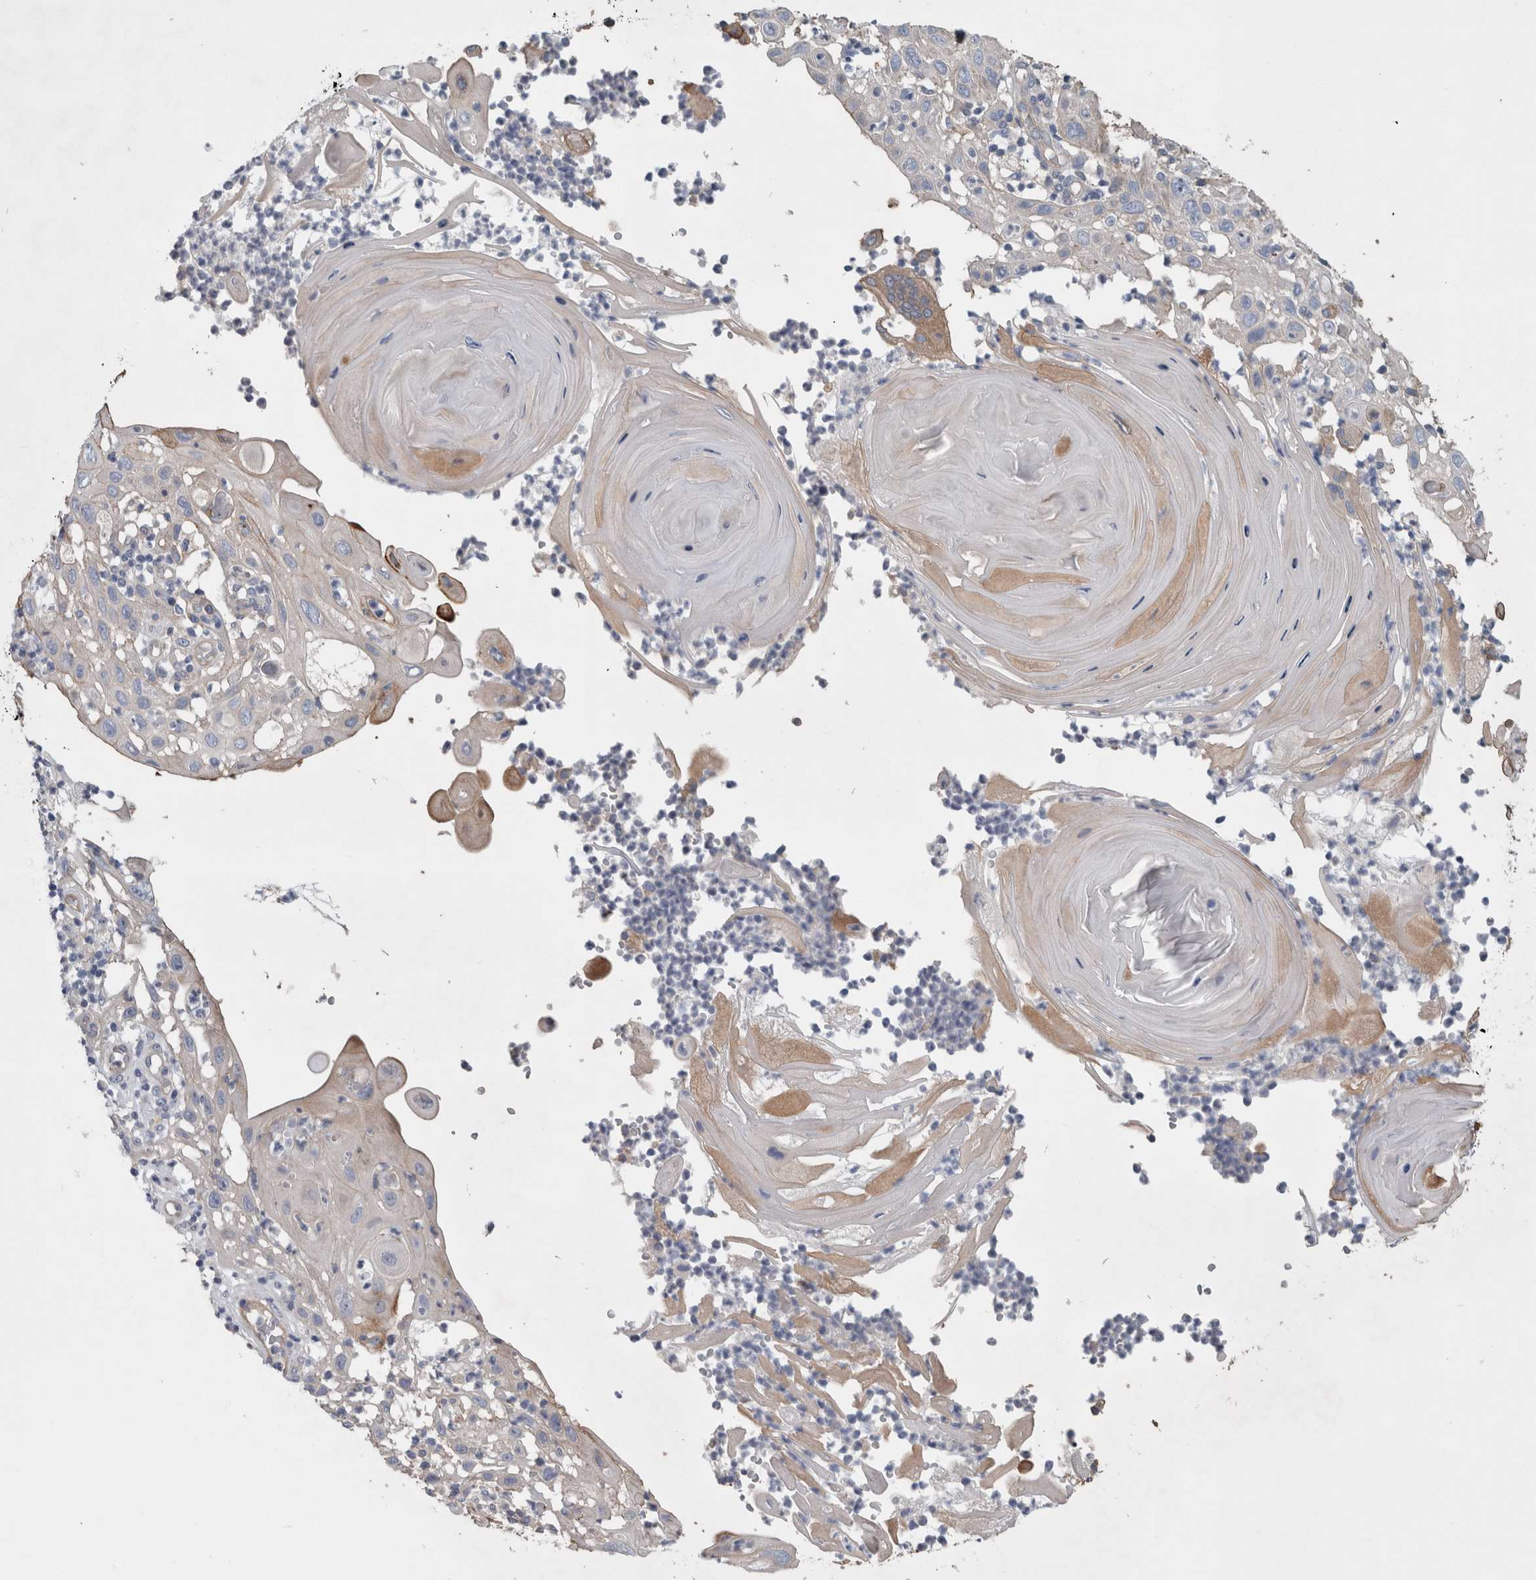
{"staining": {"intensity": "negative", "quantity": "none", "location": "none"}, "tissue": "skin cancer", "cell_type": "Tumor cells", "image_type": "cancer", "snomed": [{"axis": "morphology", "description": "Normal tissue, NOS"}, {"axis": "morphology", "description": "Squamous cell carcinoma, NOS"}, {"axis": "topography", "description": "Skin"}], "caption": "Immunohistochemistry (IHC) of squamous cell carcinoma (skin) displays no positivity in tumor cells.", "gene": "BCAM", "patient": {"sex": "female", "age": 96}}